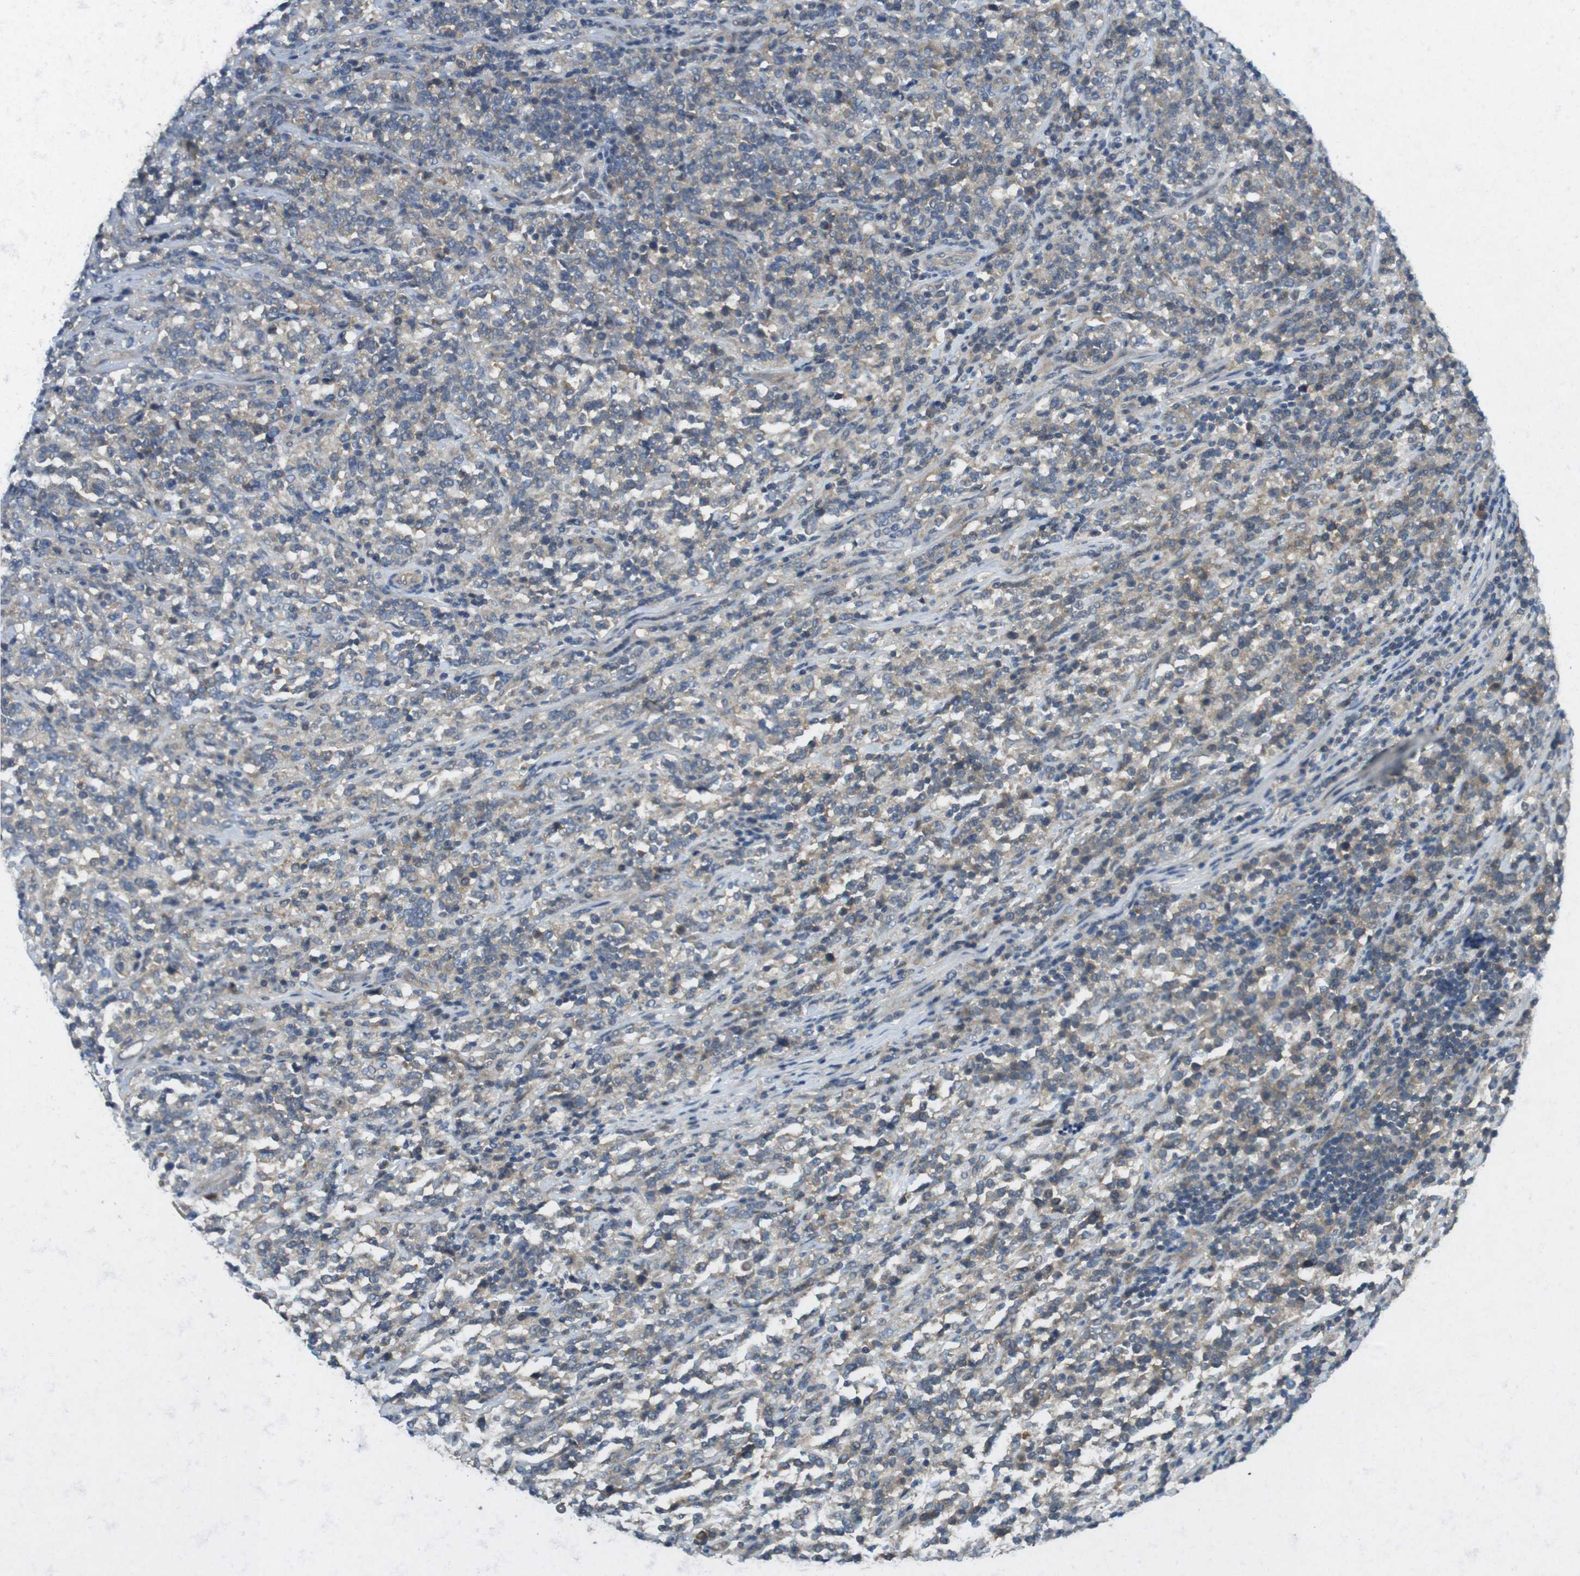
{"staining": {"intensity": "weak", "quantity": "<25%", "location": "cytoplasmic/membranous"}, "tissue": "lymphoma", "cell_type": "Tumor cells", "image_type": "cancer", "snomed": [{"axis": "morphology", "description": "Malignant lymphoma, non-Hodgkin's type, High grade"}, {"axis": "topography", "description": "Soft tissue"}], "caption": "A photomicrograph of high-grade malignant lymphoma, non-Hodgkin's type stained for a protein displays no brown staining in tumor cells.", "gene": "SUGT1", "patient": {"sex": "male", "age": 18}}